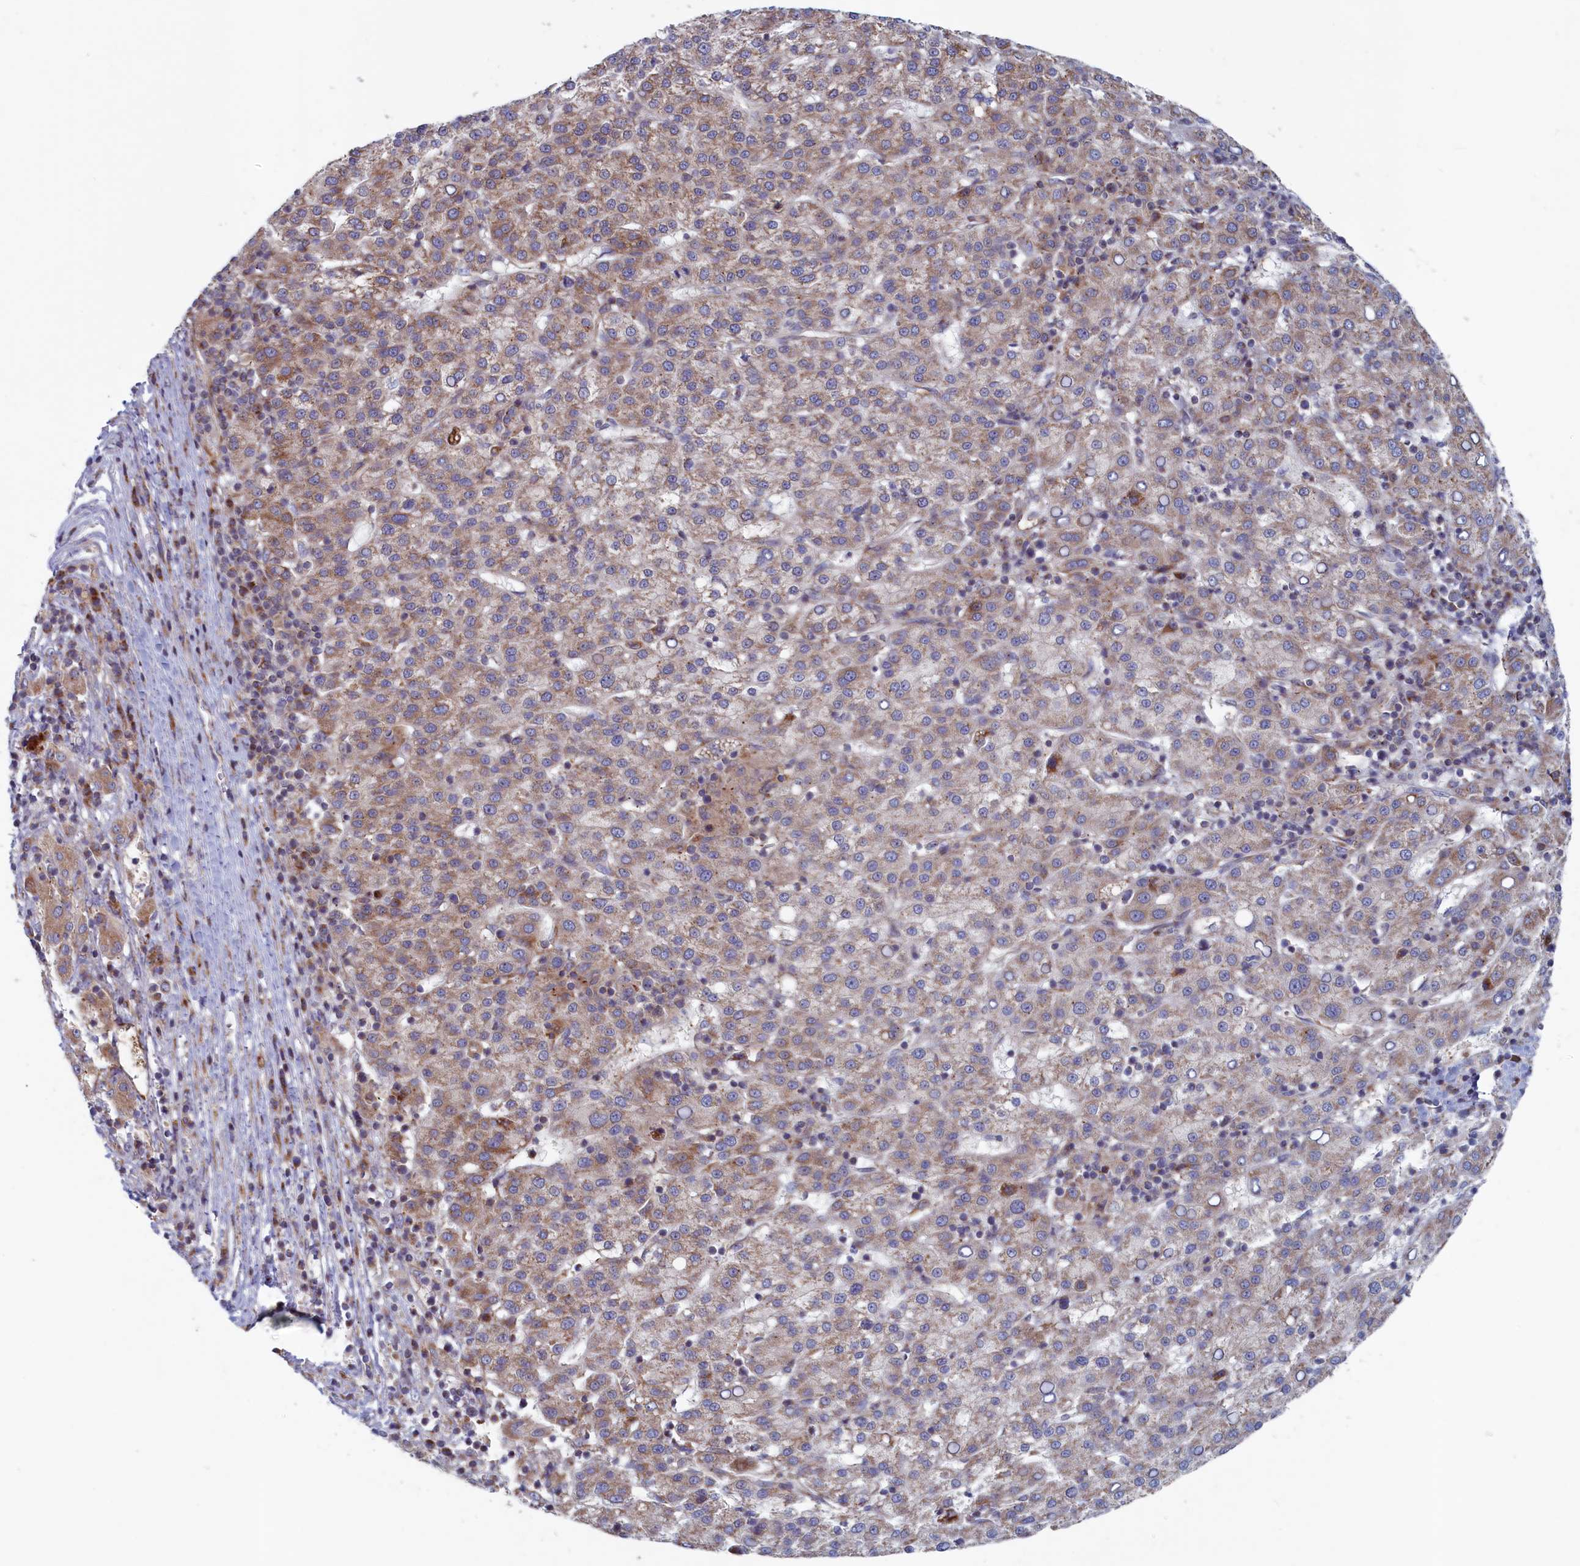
{"staining": {"intensity": "weak", "quantity": "25%-75%", "location": "cytoplasmic/membranous"}, "tissue": "liver cancer", "cell_type": "Tumor cells", "image_type": "cancer", "snomed": [{"axis": "morphology", "description": "Carcinoma, Hepatocellular, NOS"}, {"axis": "topography", "description": "Liver"}], "caption": "This image demonstrates immunohistochemistry staining of human hepatocellular carcinoma (liver), with low weak cytoplasmic/membranous expression in approximately 25%-75% of tumor cells.", "gene": "MTFMT", "patient": {"sex": "female", "age": 58}}